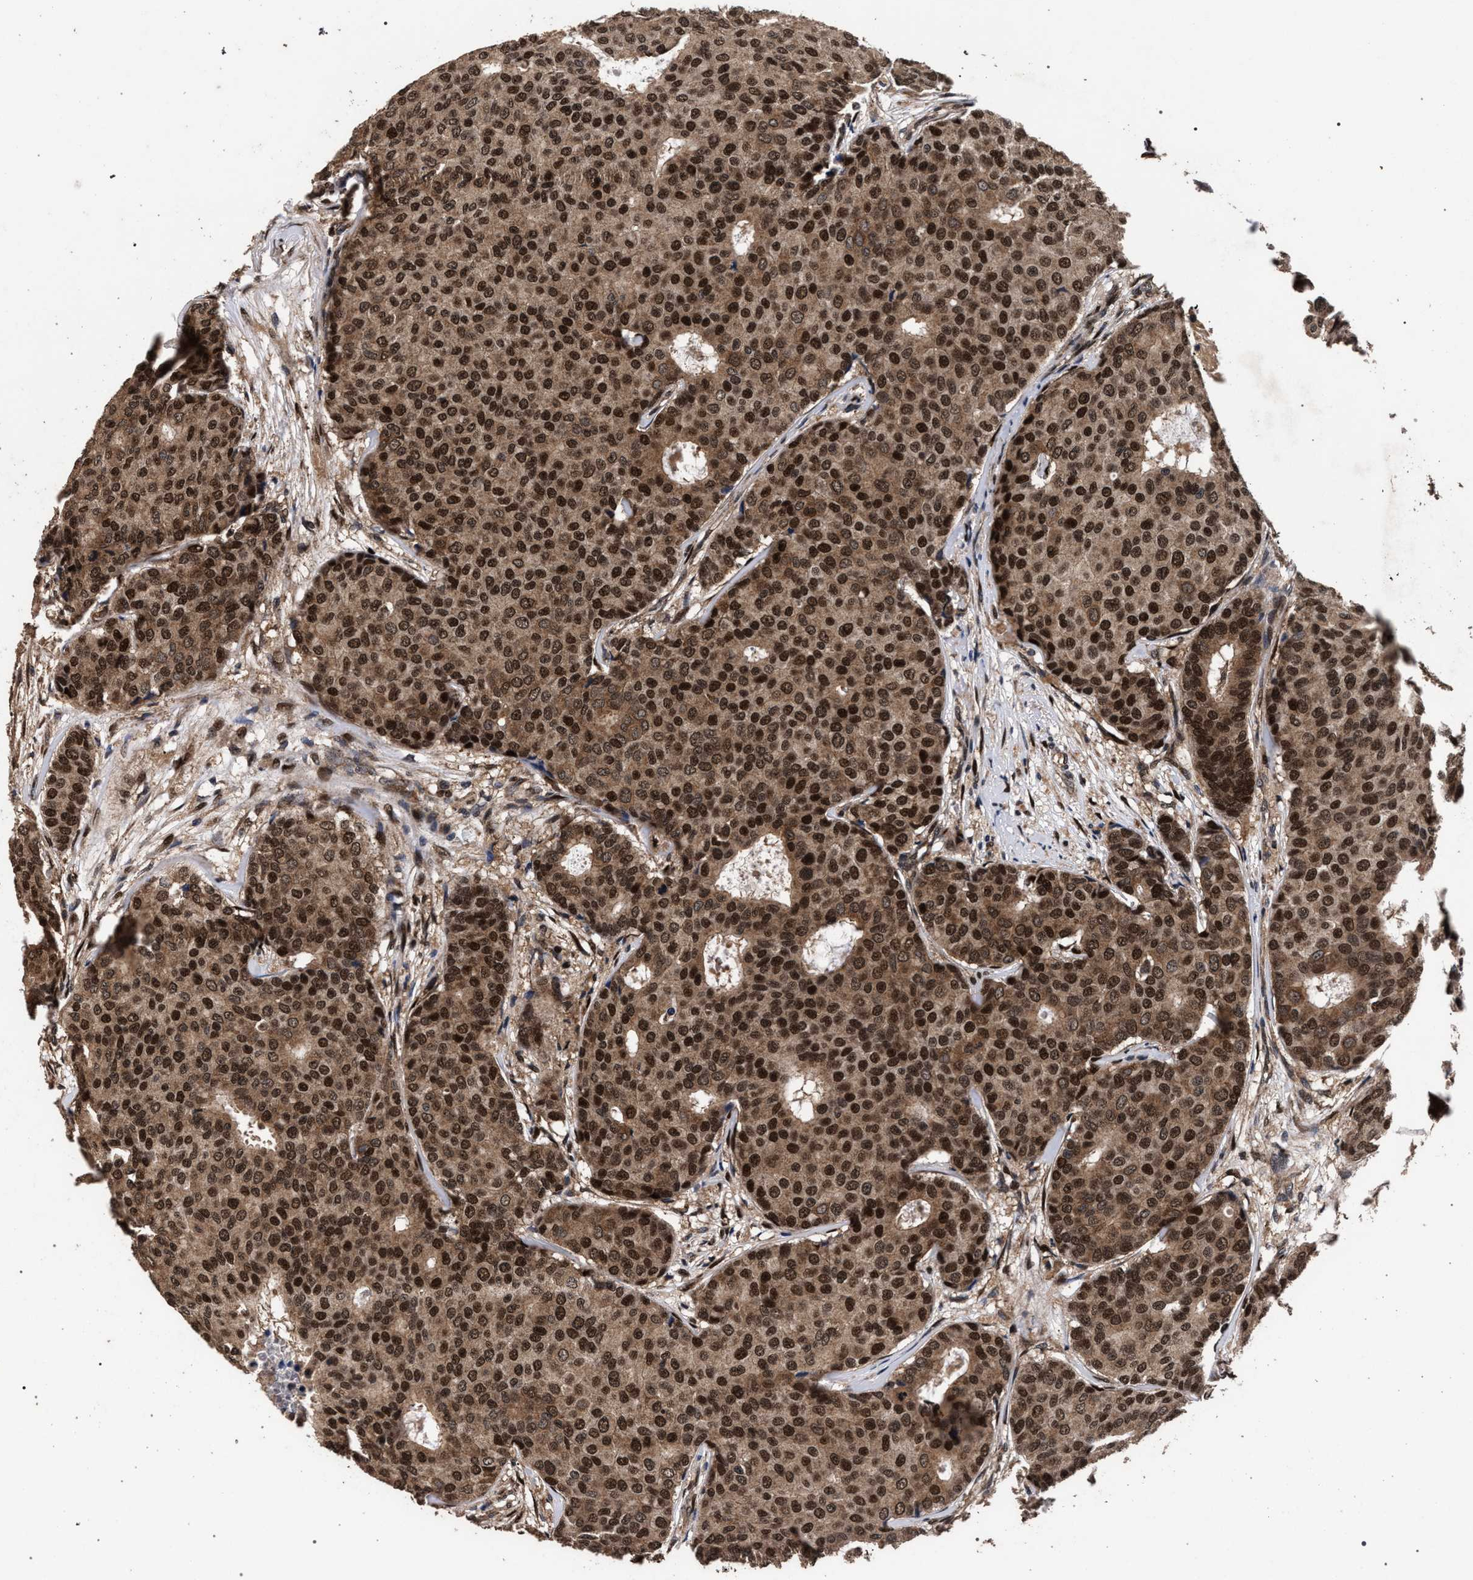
{"staining": {"intensity": "strong", "quantity": ">75%", "location": "cytoplasmic/membranous,nuclear"}, "tissue": "breast cancer", "cell_type": "Tumor cells", "image_type": "cancer", "snomed": [{"axis": "morphology", "description": "Duct carcinoma"}, {"axis": "topography", "description": "Breast"}], "caption": "DAB (3,3'-diaminobenzidine) immunohistochemical staining of human breast cancer (invasive ductal carcinoma) shows strong cytoplasmic/membranous and nuclear protein staining in about >75% of tumor cells.", "gene": "ACOX1", "patient": {"sex": "female", "age": 75}}